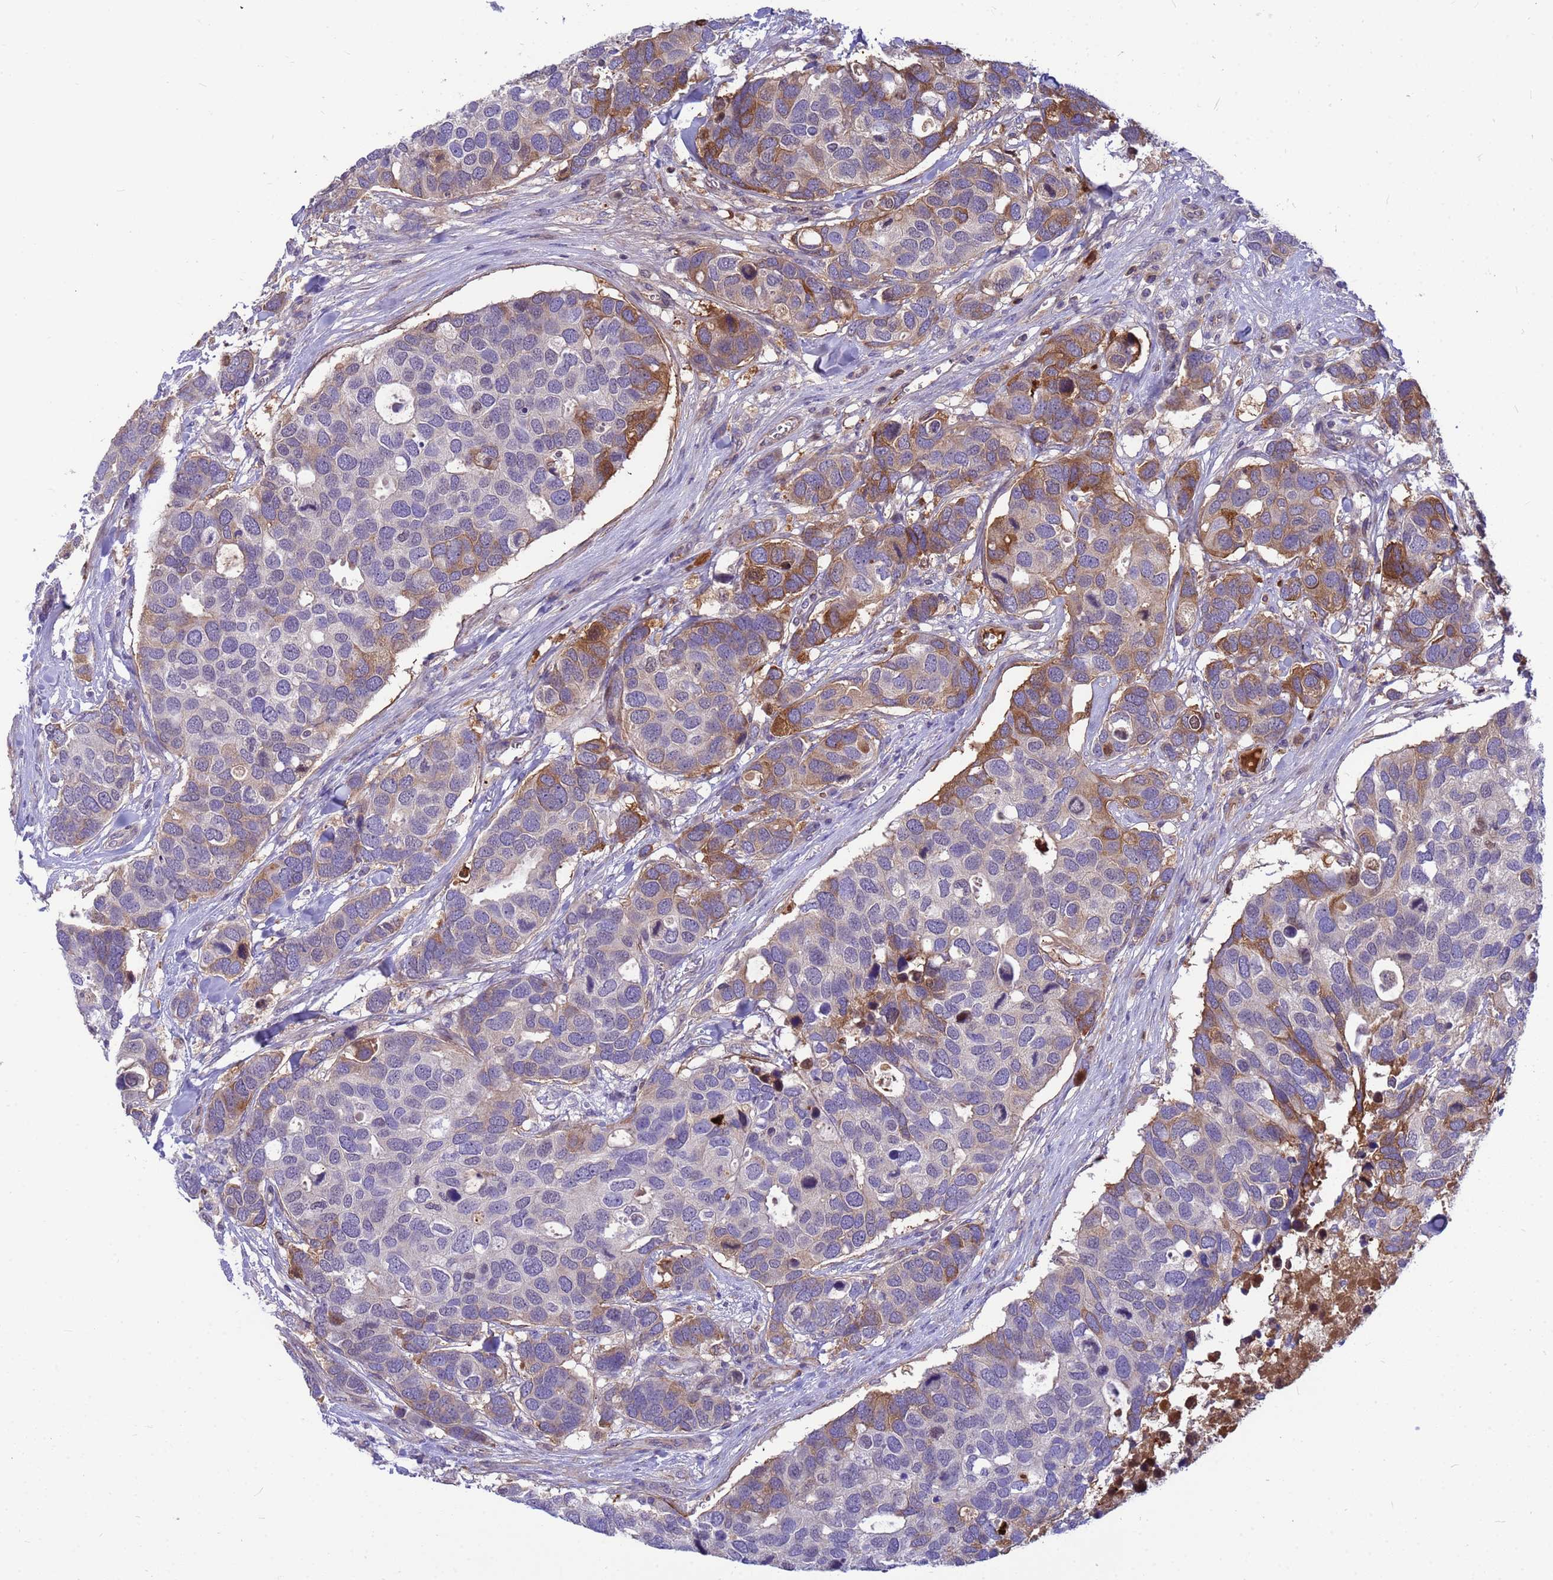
{"staining": {"intensity": "moderate", "quantity": "<25%", "location": "cytoplasmic/membranous"}, "tissue": "breast cancer", "cell_type": "Tumor cells", "image_type": "cancer", "snomed": [{"axis": "morphology", "description": "Duct carcinoma"}, {"axis": "topography", "description": "Breast"}], "caption": "Breast invasive ductal carcinoma stained with immunohistochemistry reveals moderate cytoplasmic/membranous positivity in approximately <25% of tumor cells.", "gene": "ORM1", "patient": {"sex": "female", "age": 83}}